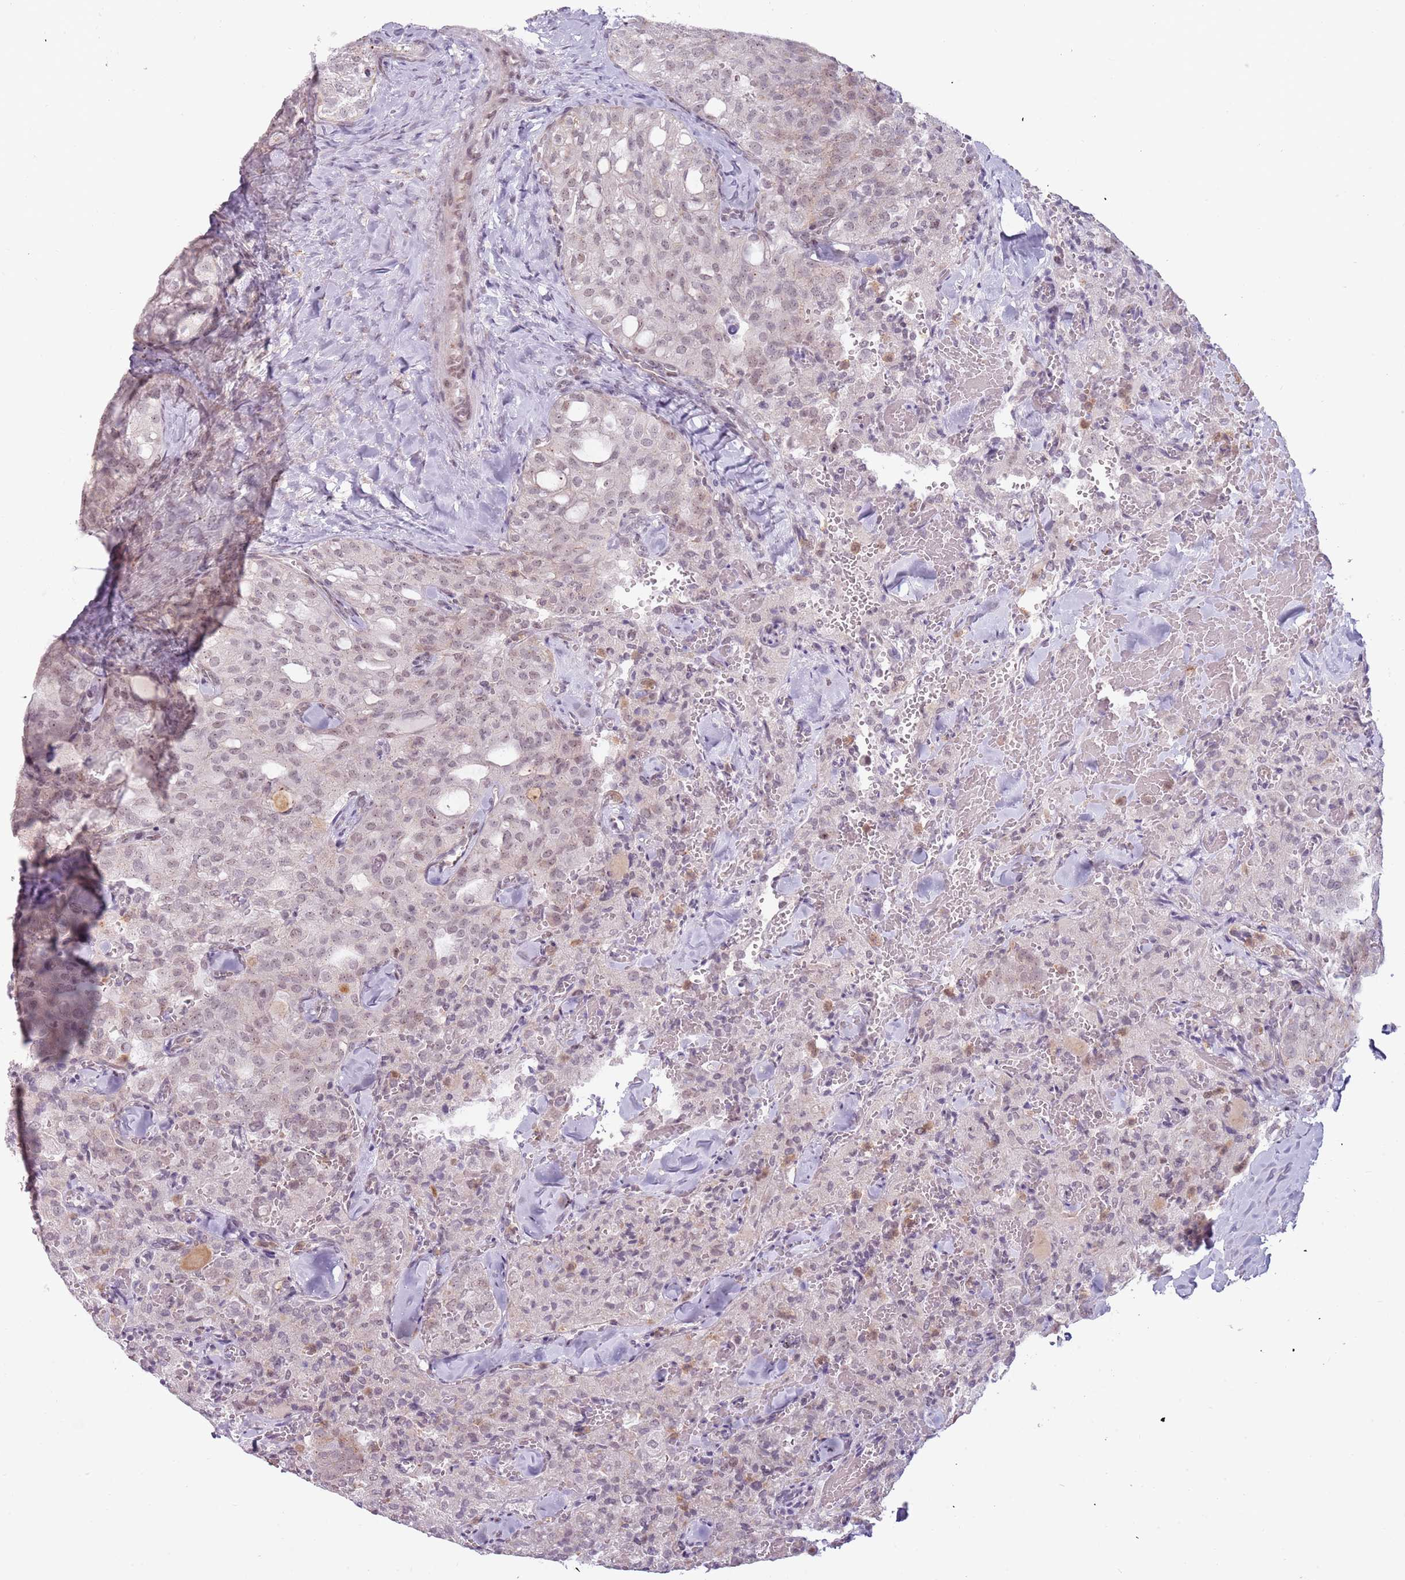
{"staining": {"intensity": "weak", "quantity": "25%-75%", "location": "nuclear"}, "tissue": "thyroid cancer", "cell_type": "Tumor cells", "image_type": "cancer", "snomed": [{"axis": "morphology", "description": "Follicular adenoma carcinoma, NOS"}, {"axis": "topography", "description": "Thyroid gland"}], "caption": "High-magnification brightfield microscopy of thyroid follicular adenoma carcinoma stained with DAB (3,3'-diaminobenzidine) (brown) and counterstained with hematoxylin (blue). tumor cells exhibit weak nuclear expression is seen in about25%-75% of cells.", "gene": "REXO4", "patient": {"sex": "male", "age": 75}}